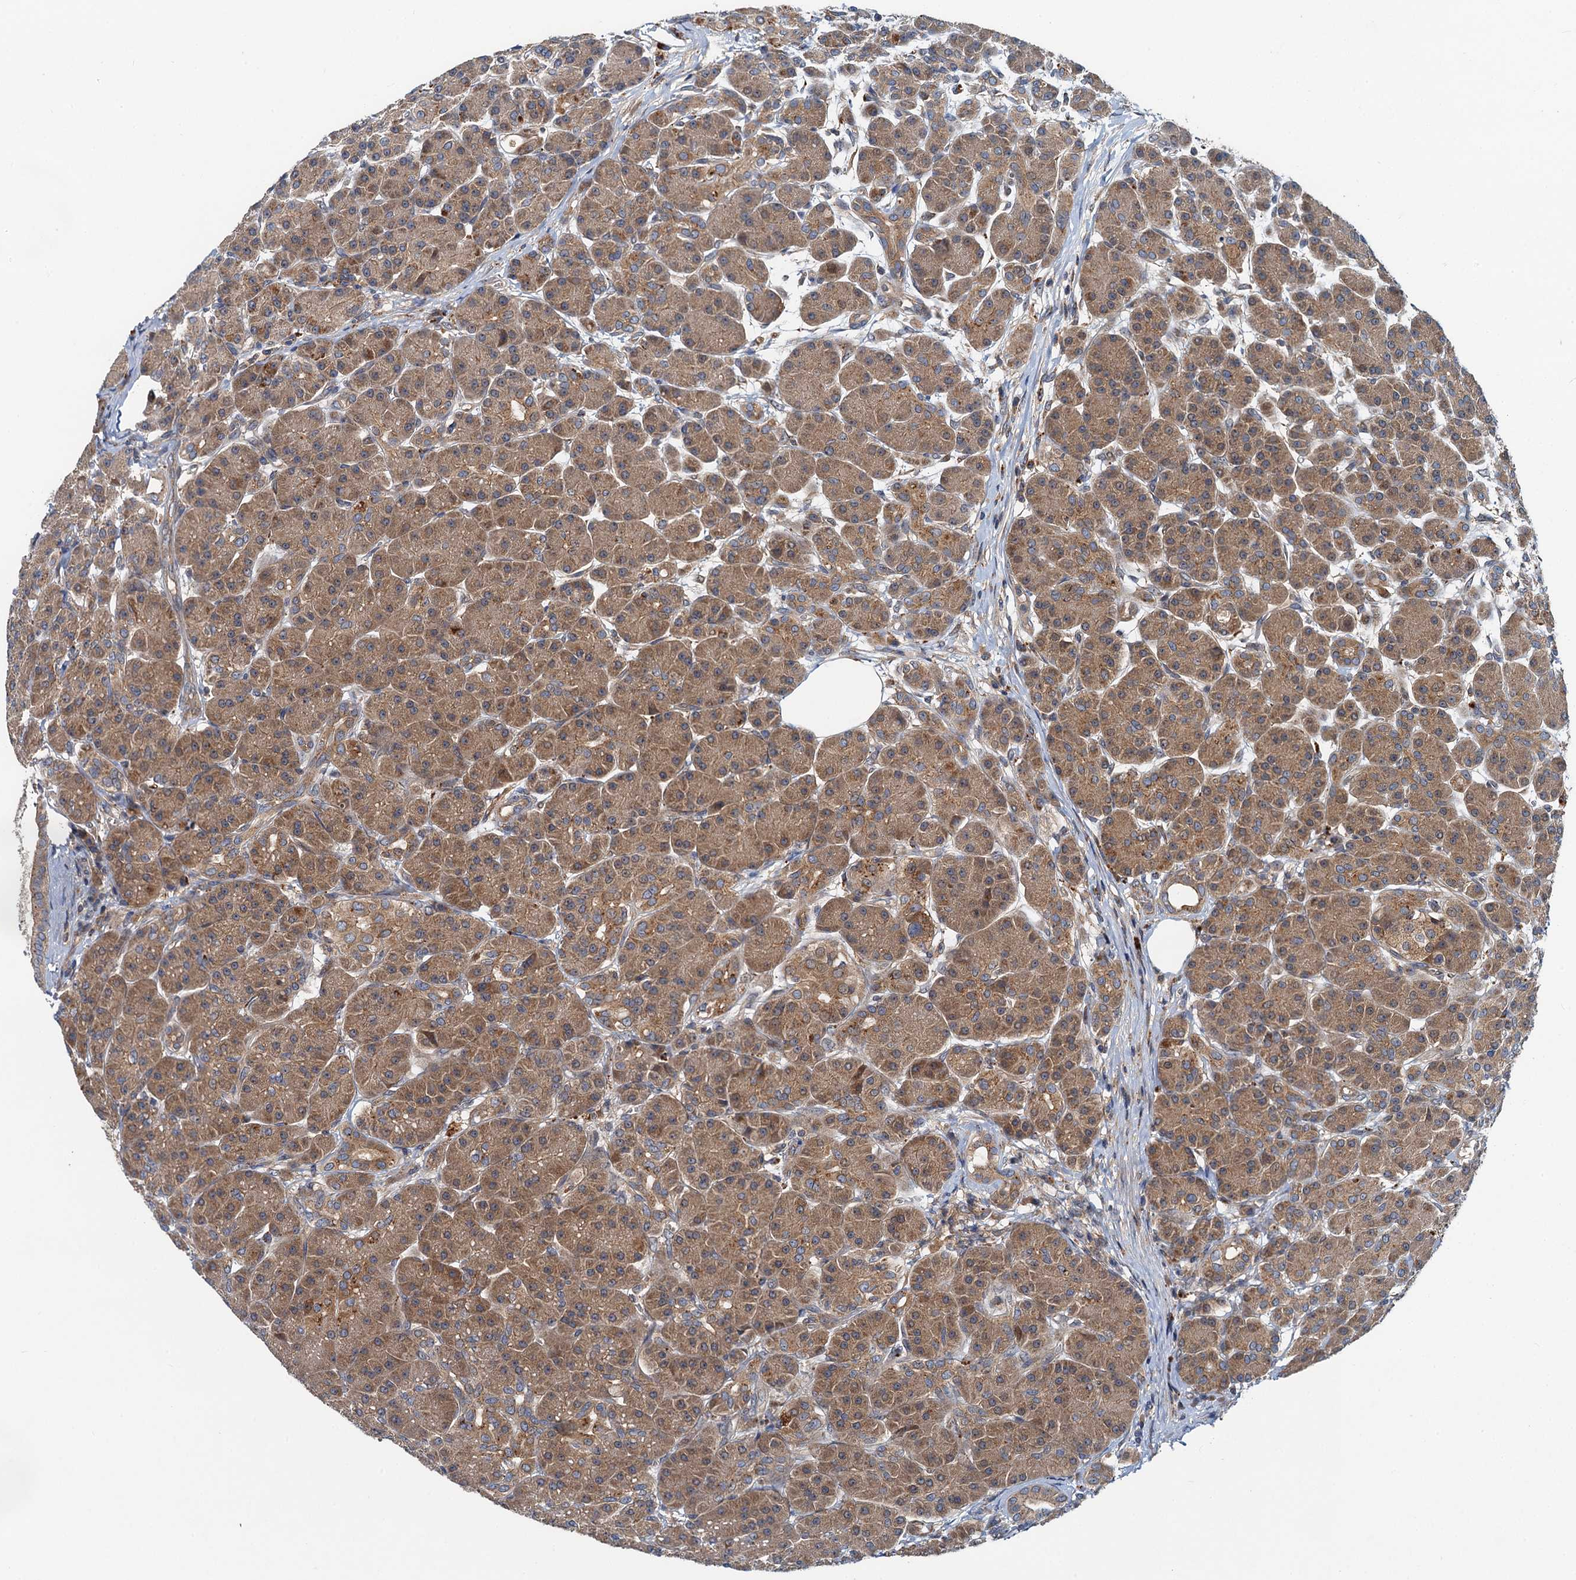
{"staining": {"intensity": "moderate", "quantity": ">75%", "location": "cytoplasmic/membranous"}, "tissue": "pancreas", "cell_type": "Exocrine glandular cells", "image_type": "normal", "snomed": [{"axis": "morphology", "description": "Normal tissue, NOS"}, {"axis": "topography", "description": "Pancreas"}], "caption": "Protein expression analysis of benign pancreas exhibits moderate cytoplasmic/membranous staining in approximately >75% of exocrine glandular cells.", "gene": "EFL1", "patient": {"sex": "male", "age": 63}}